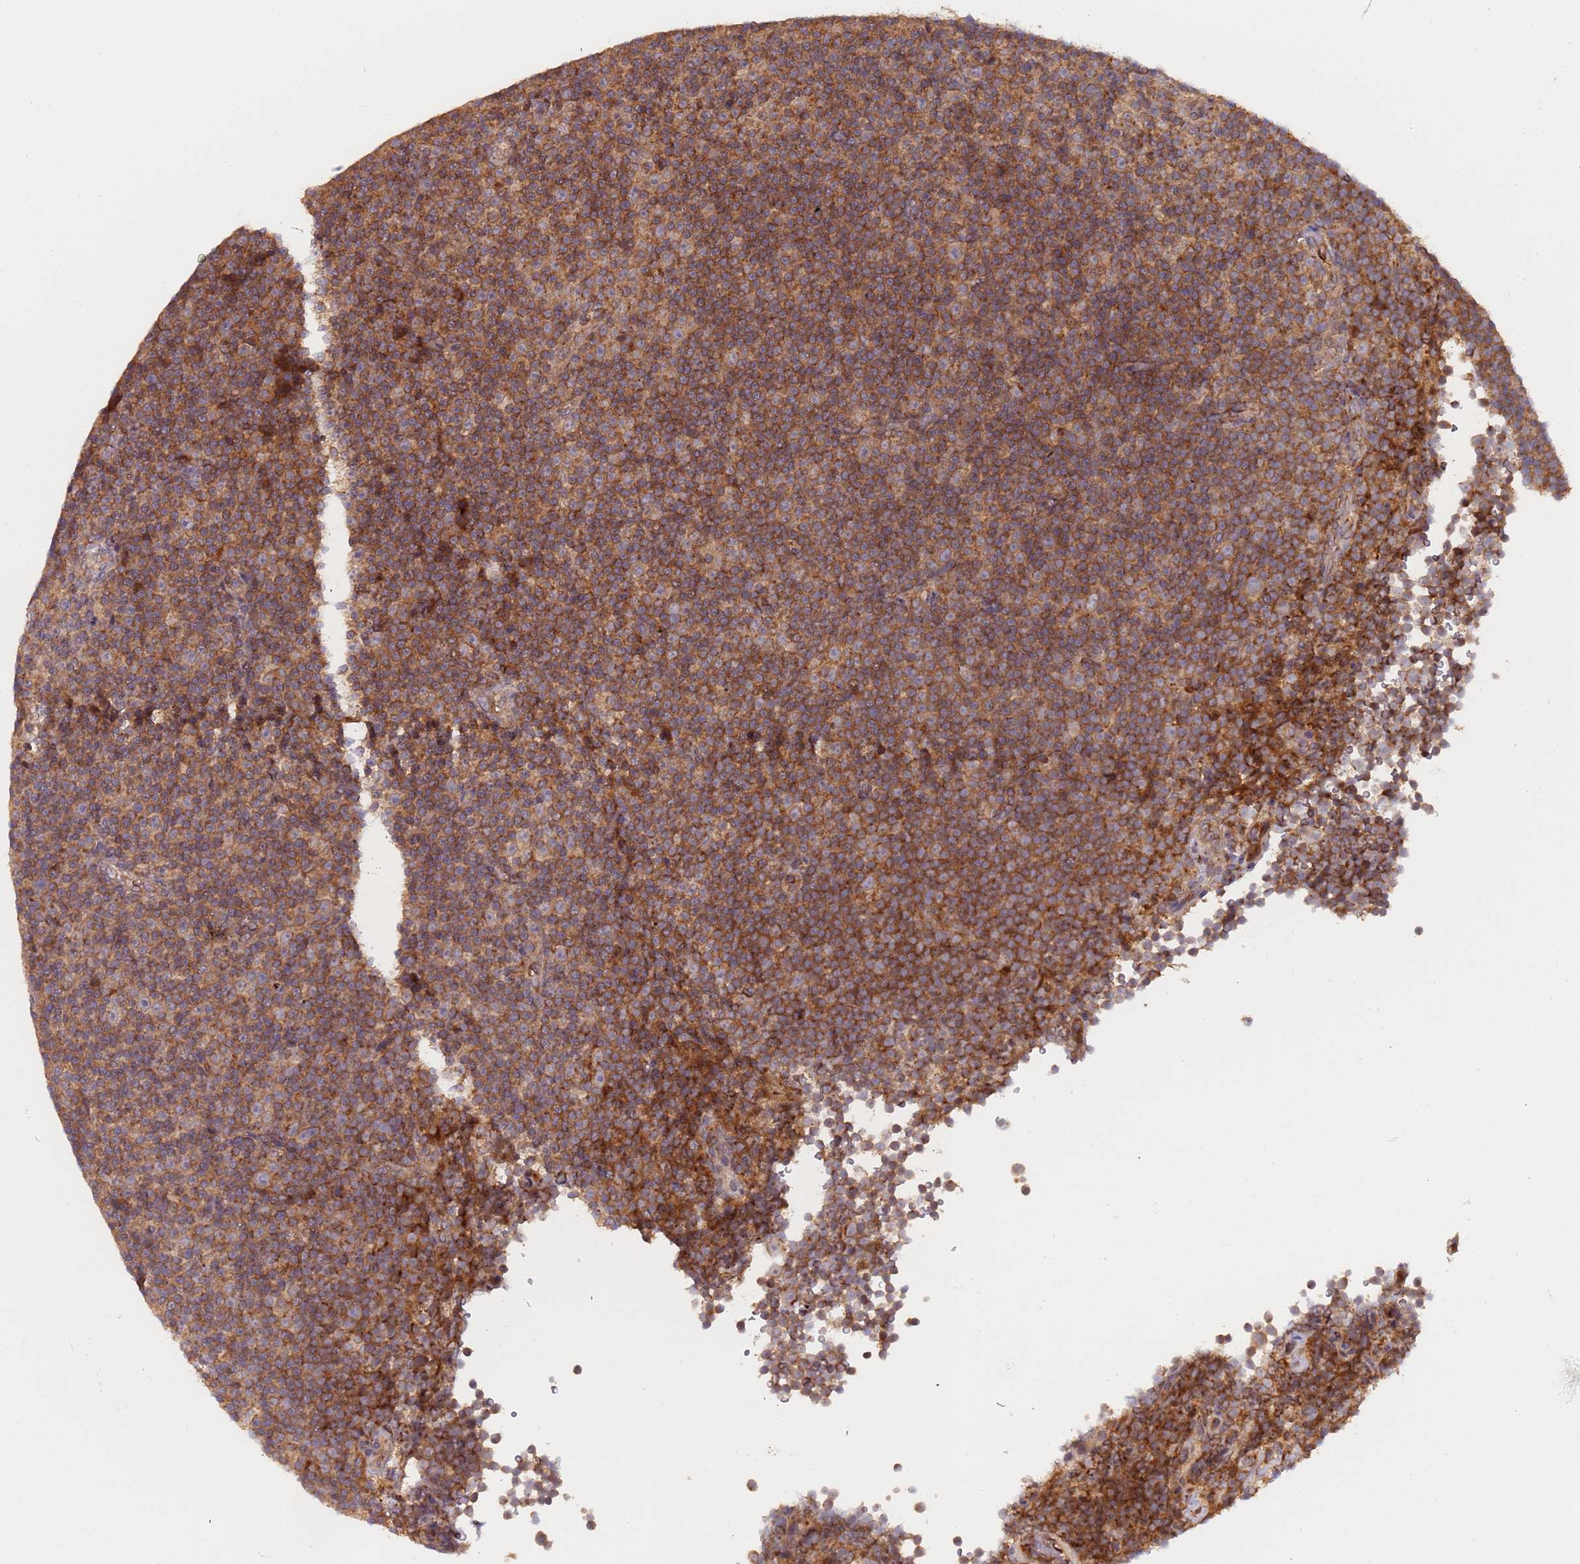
{"staining": {"intensity": "moderate", "quantity": ">75%", "location": "cytoplasmic/membranous"}, "tissue": "lymphoma", "cell_type": "Tumor cells", "image_type": "cancer", "snomed": [{"axis": "morphology", "description": "Malignant lymphoma, non-Hodgkin's type, Low grade"}, {"axis": "topography", "description": "Lymph node"}], "caption": "Immunohistochemistry (IHC) micrograph of neoplastic tissue: human lymphoma stained using IHC demonstrates medium levels of moderate protein expression localized specifically in the cytoplasmic/membranous of tumor cells, appearing as a cytoplasmic/membranous brown color.", "gene": "OR5A2", "patient": {"sex": "female", "age": 67}}